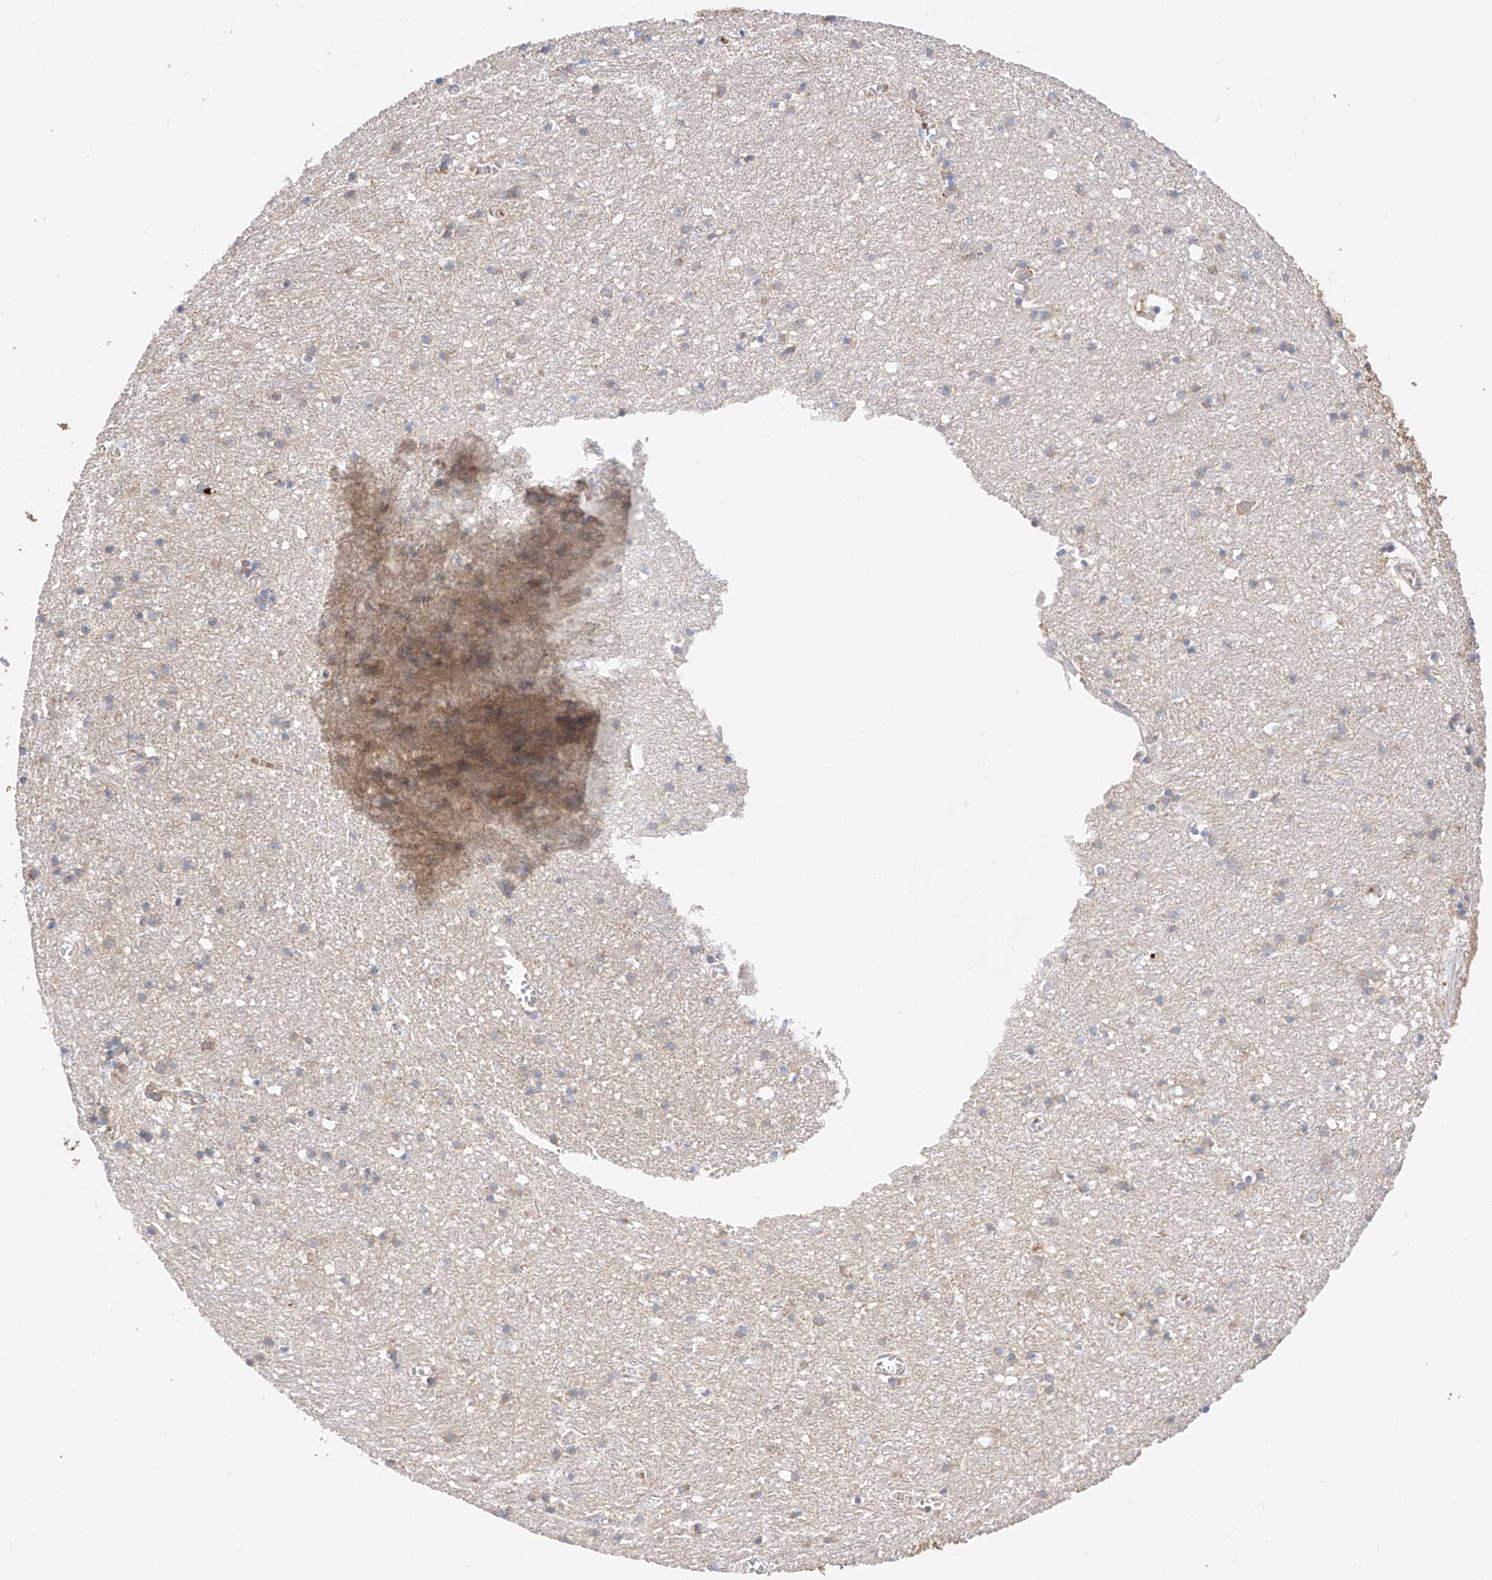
{"staining": {"intensity": "weak", "quantity": "25%-75%", "location": "cytoplasmic/membranous"}, "tissue": "cerebral cortex", "cell_type": "Endothelial cells", "image_type": "normal", "snomed": [{"axis": "morphology", "description": "Normal tissue, NOS"}, {"axis": "topography", "description": "Cerebral cortex"}], "caption": "Immunohistochemical staining of normal human cerebral cortex demonstrates 25%-75% levels of weak cytoplasmic/membranous protein staining in approximately 25%-75% of endothelial cells.", "gene": "NR1D1", "patient": {"sex": "female", "age": 64}}